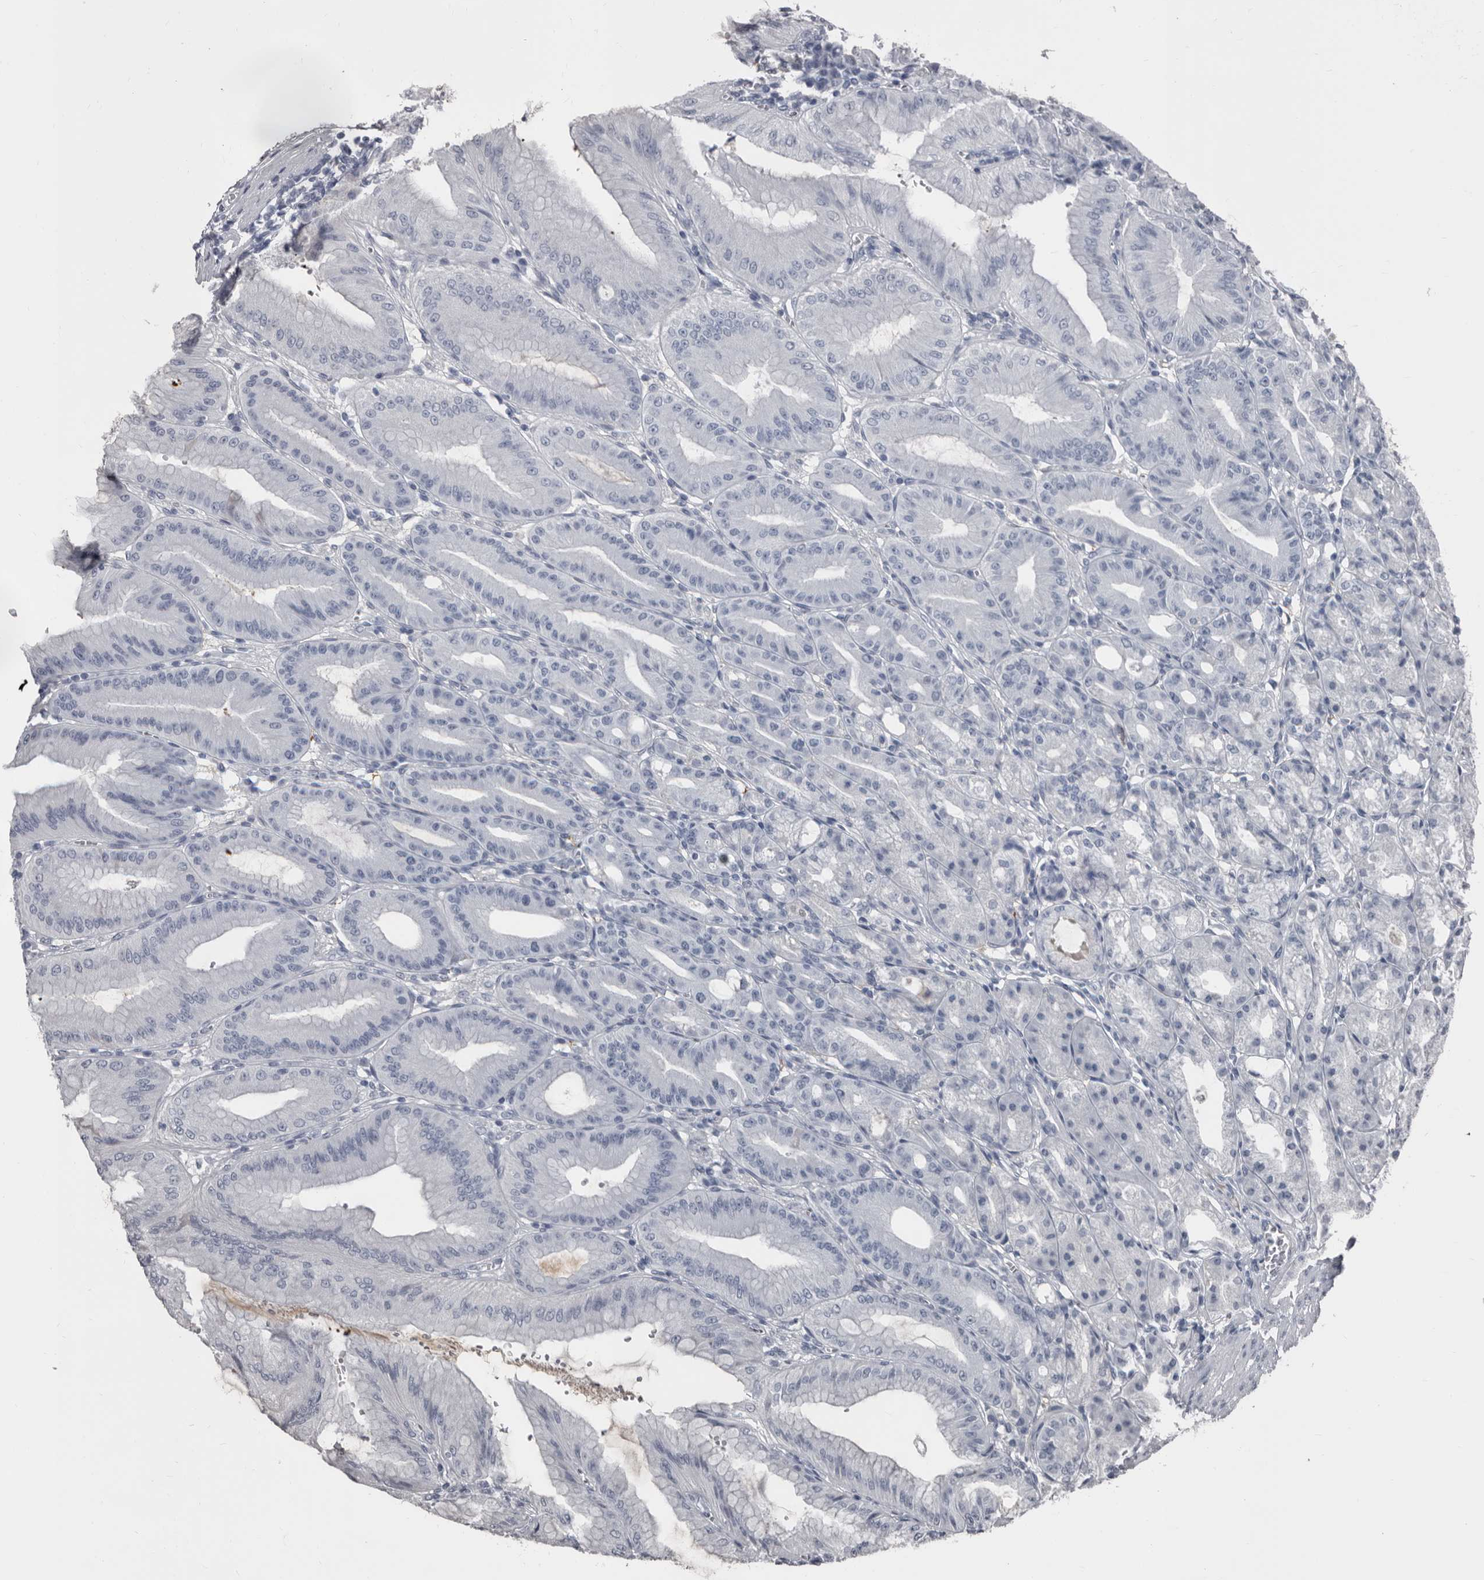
{"staining": {"intensity": "negative", "quantity": "none", "location": "none"}, "tissue": "stomach", "cell_type": "Glandular cells", "image_type": "normal", "snomed": [{"axis": "morphology", "description": "Normal tissue, NOS"}, {"axis": "topography", "description": "Stomach, lower"}], "caption": "There is no significant positivity in glandular cells of stomach. The staining is performed using DAB (3,3'-diaminobenzidine) brown chromogen with nuclei counter-stained in using hematoxylin.", "gene": "GREB1", "patient": {"sex": "male", "age": 71}}